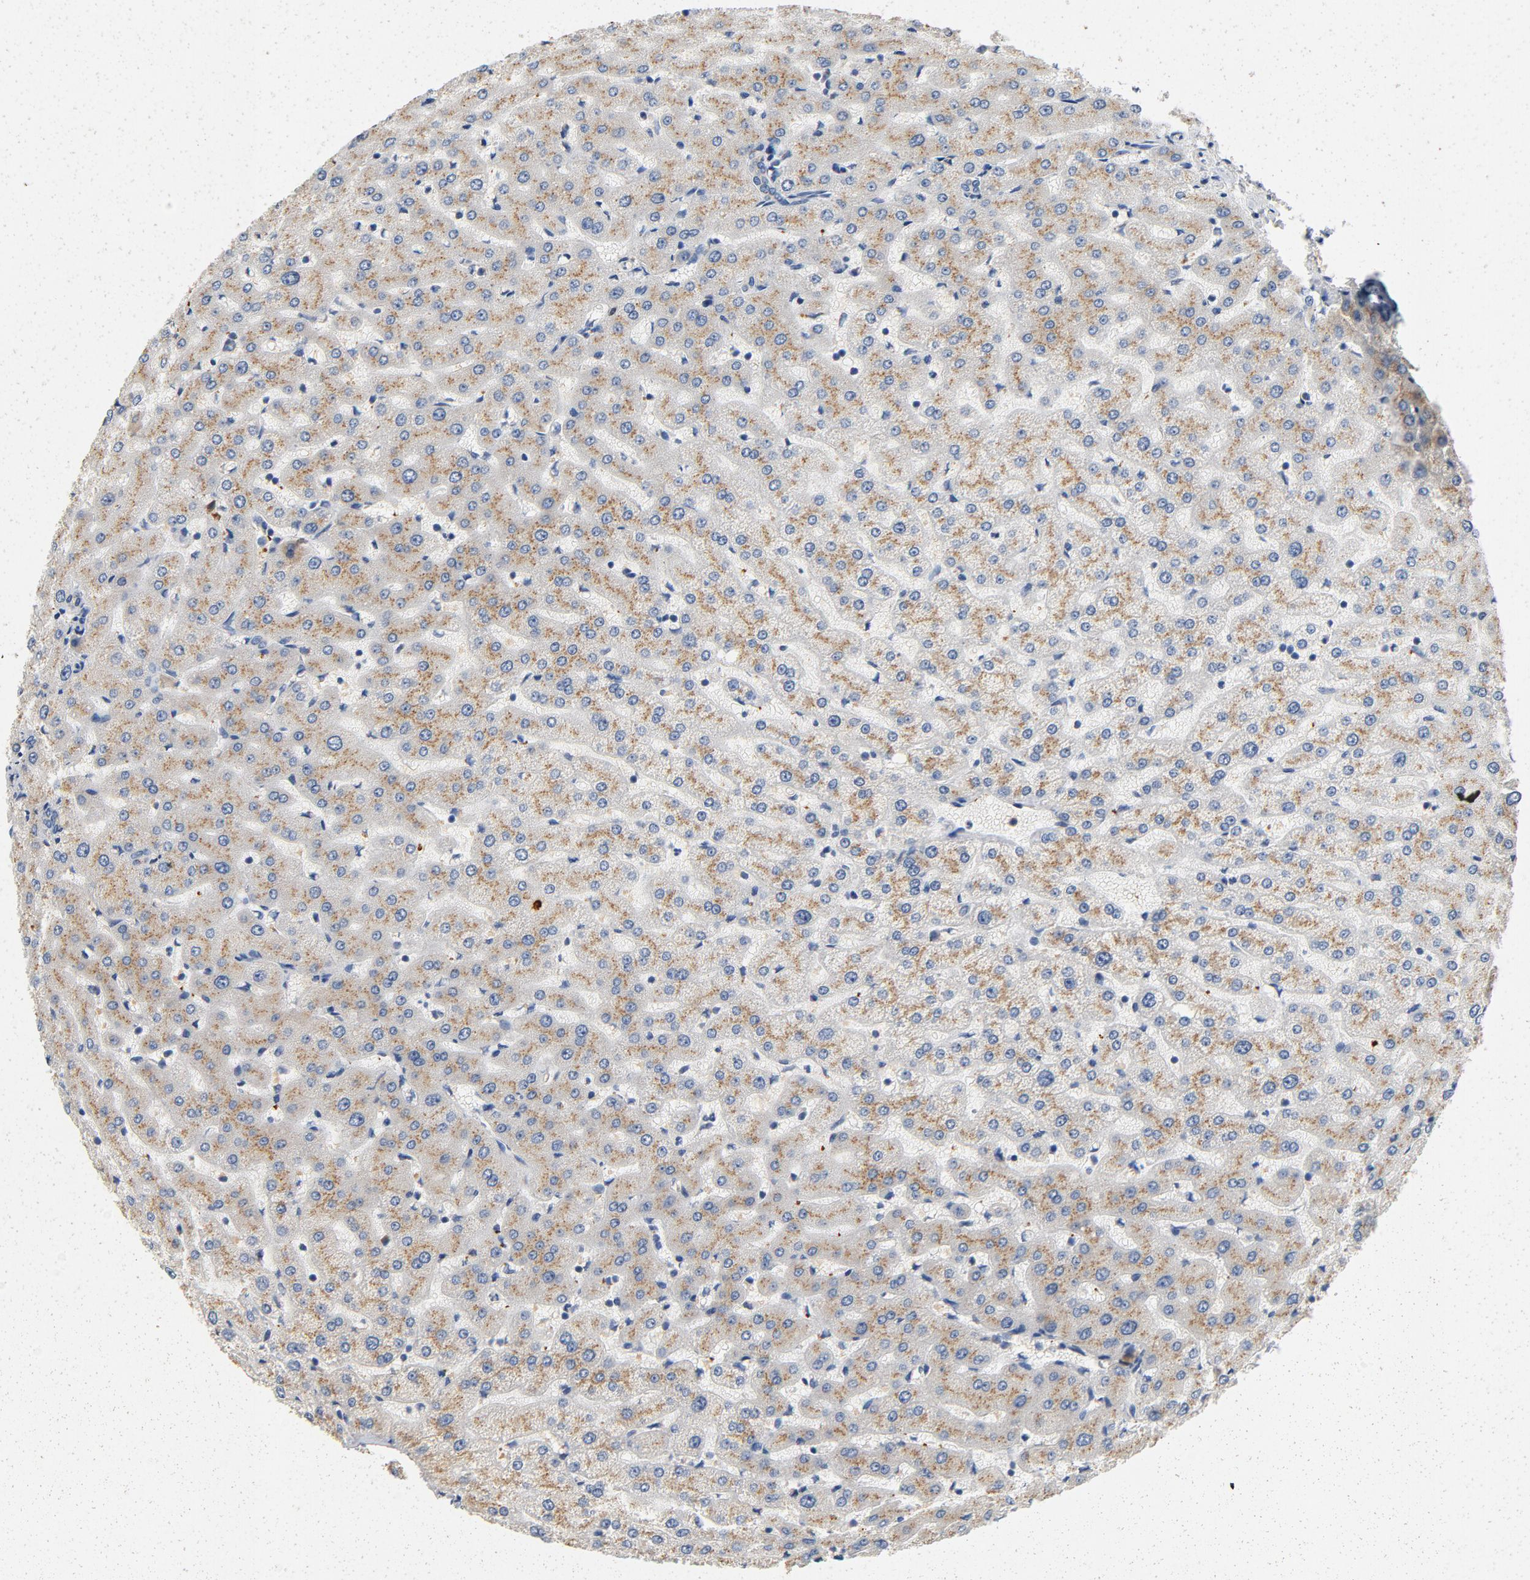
{"staining": {"intensity": "negative", "quantity": "none", "location": "none"}, "tissue": "liver", "cell_type": "Cholangiocytes", "image_type": "normal", "snomed": [{"axis": "morphology", "description": "Normal tissue, NOS"}, {"axis": "morphology", "description": "Fibrosis, NOS"}, {"axis": "topography", "description": "Liver"}], "caption": "High power microscopy photomicrograph of an immunohistochemistry micrograph of benign liver, revealing no significant staining in cholangiocytes.", "gene": "LMAN2", "patient": {"sex": "female", "age": 29}}